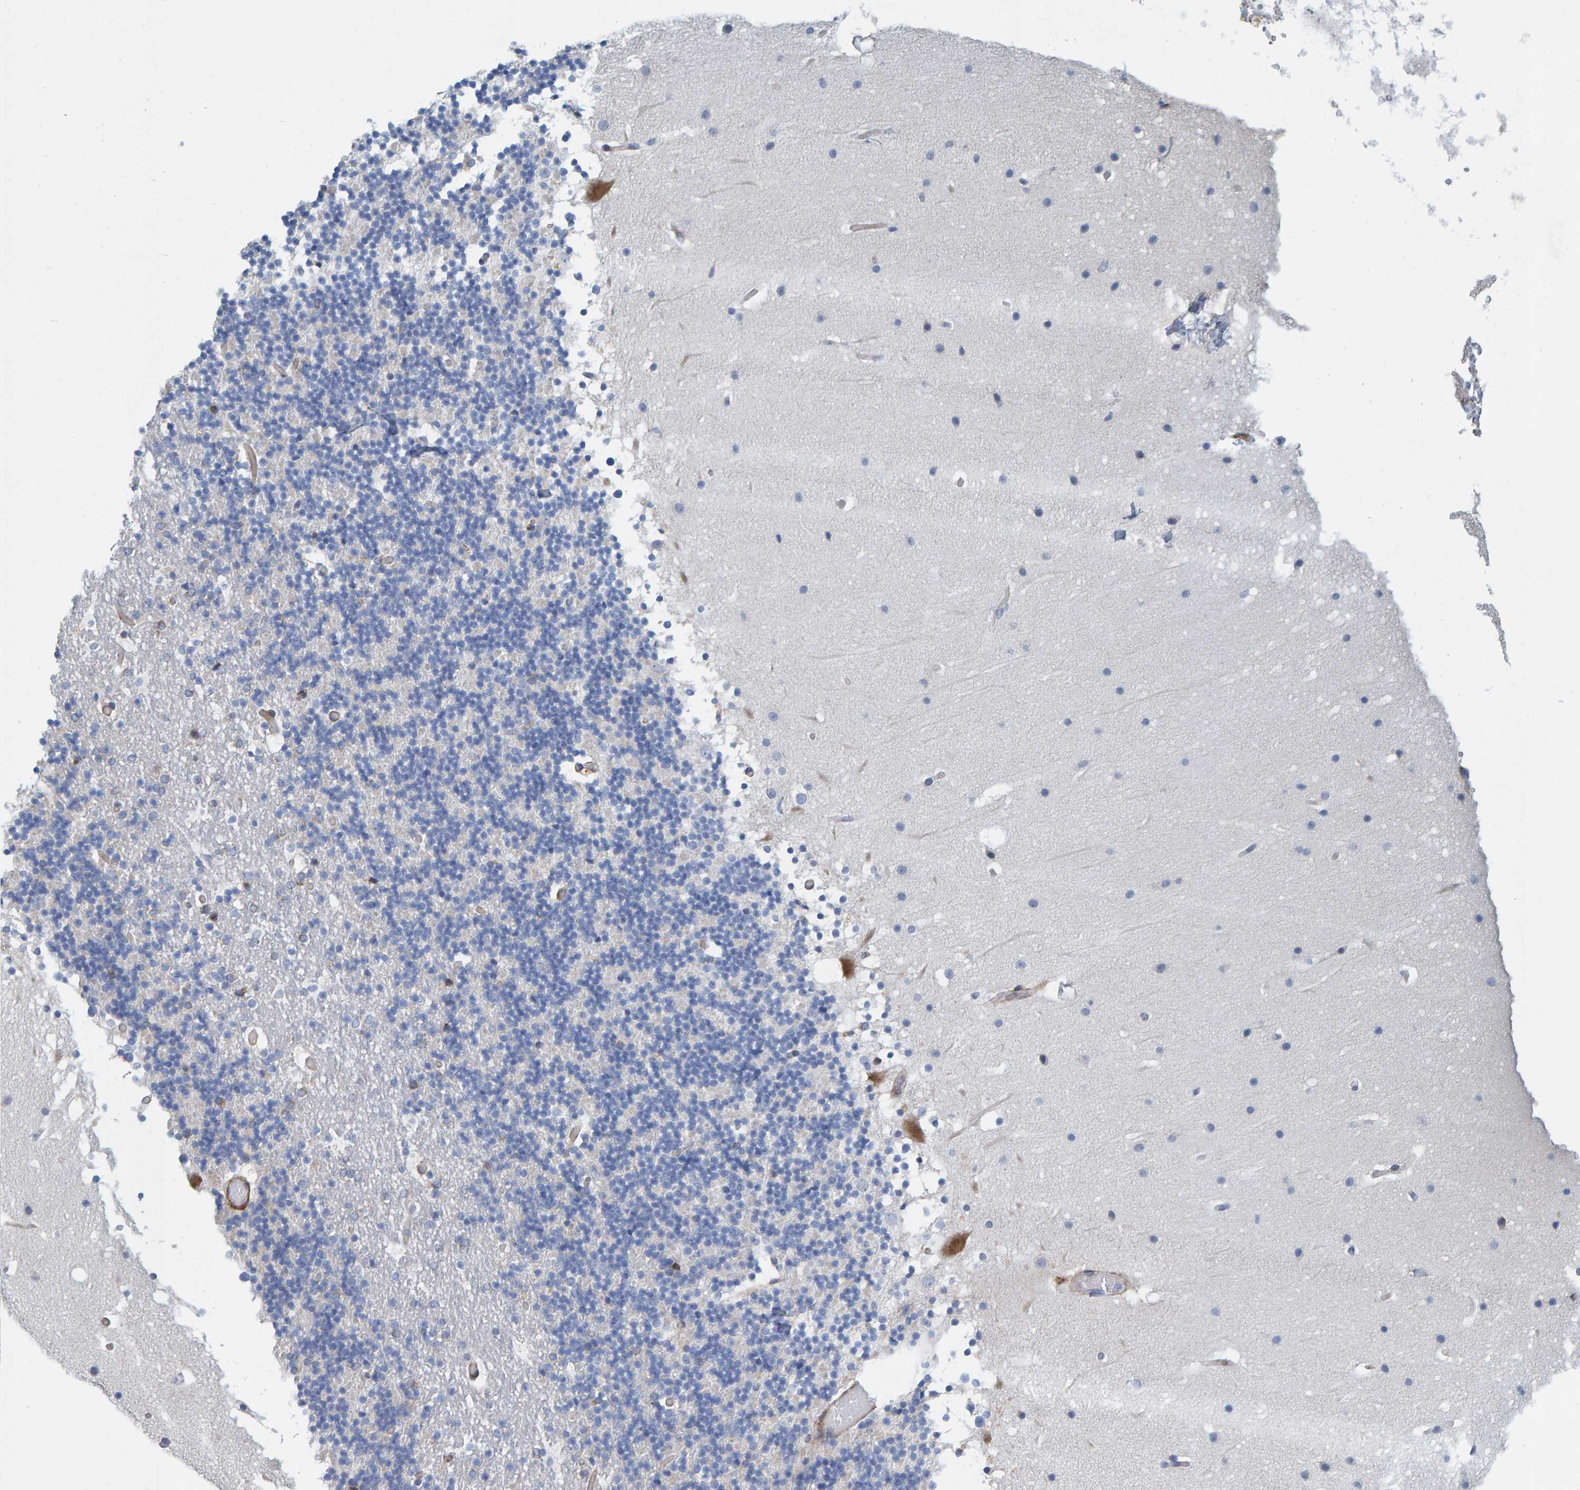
{"staining": {"intensity": "negative", "quantity": "none", "location": "none"}, "tissue": "cerebellum", "cell_type": "Cells in granular layer", "image_type": "normal", "snomed": [{"axis": "morphology", "description": "Normal tissue, NOS"}, {"axis": "topography", "description": "Cerebellum"}], "caption": "Human cerebellum stained for a protein using immunohistochemistry shows no staining in cells in granular layer.", "gene": "MMP16", "patient": {"sex": "male", "age": 57}}